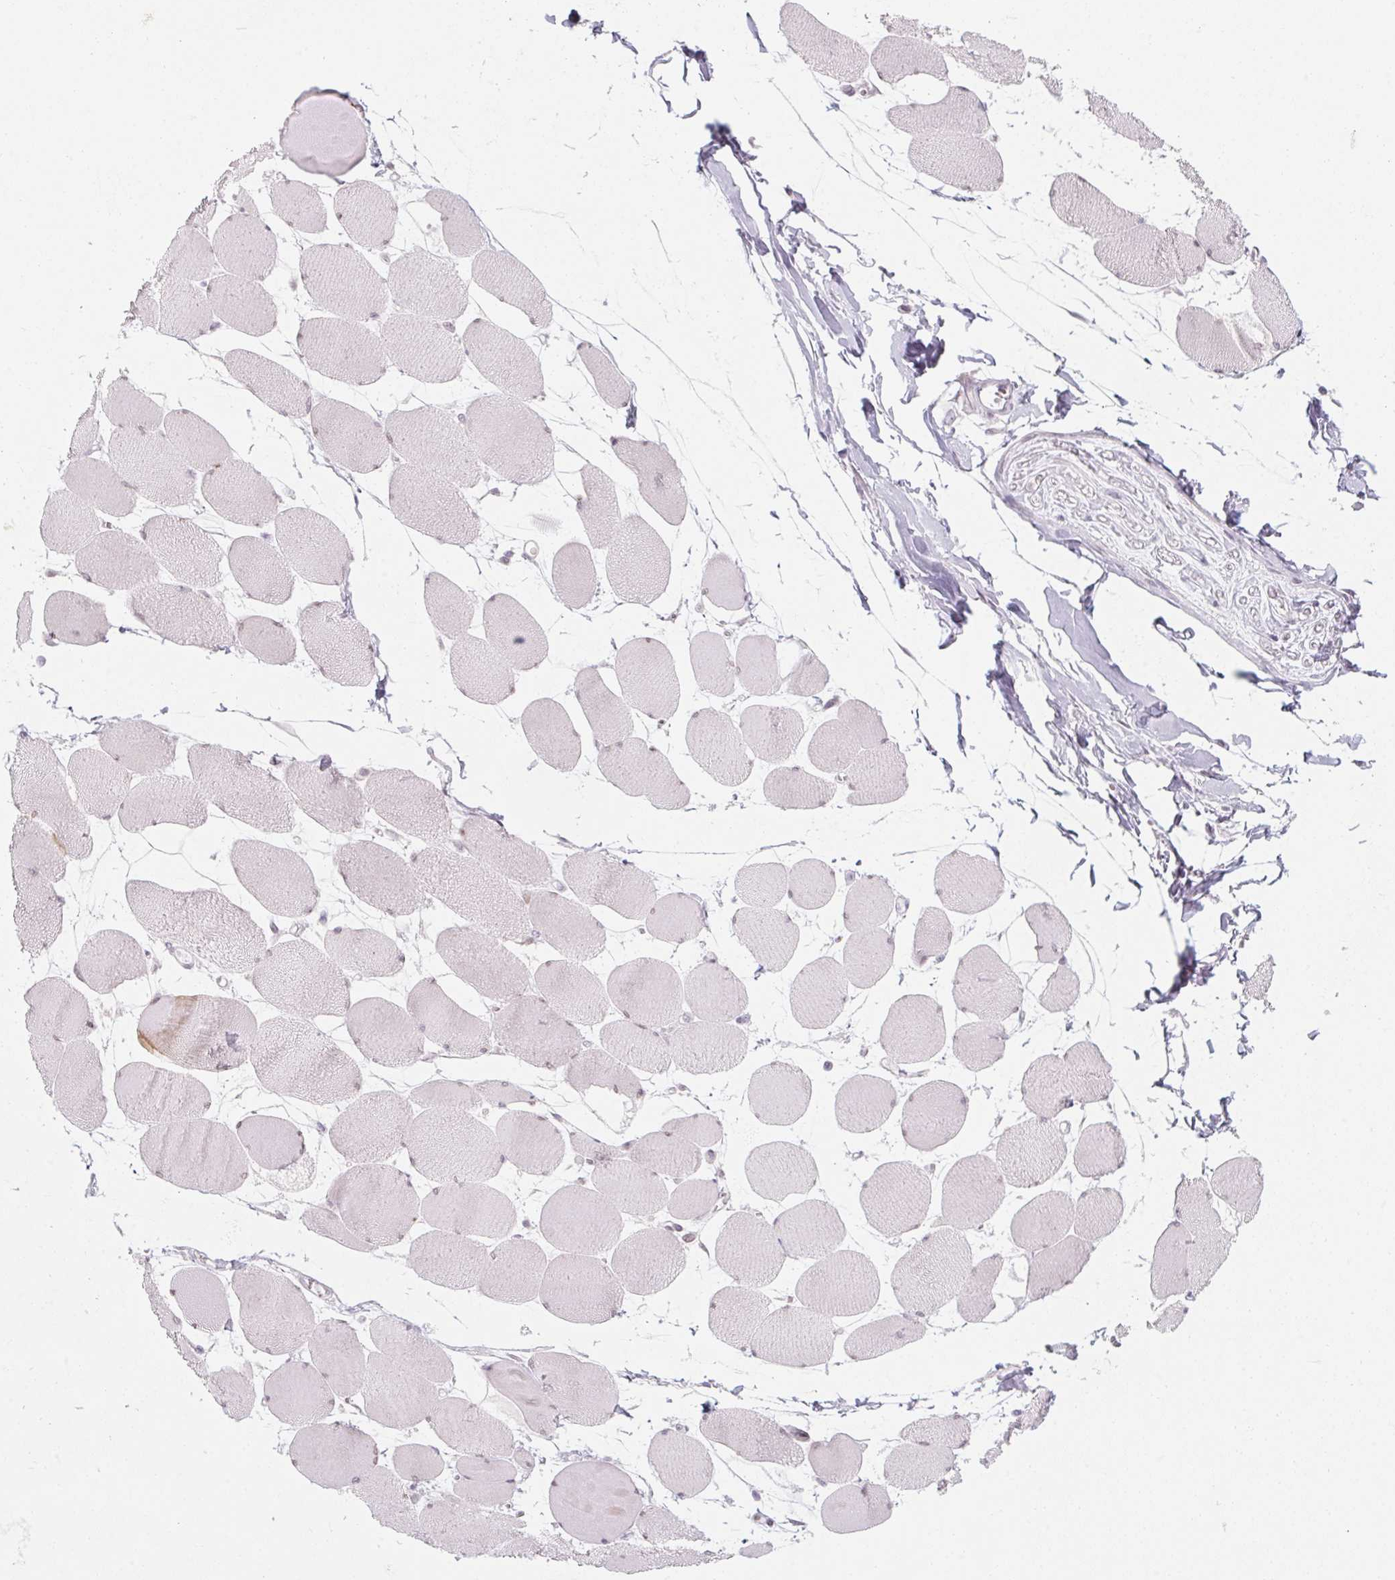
{"staining": {"intensity": "negative", "quantity": "none", "location": "none"}, "tissue": "skeletal muscle", "cell_type": "Myocytes", "image_type": "normal", "snomed": [{"axis": "morphology", "description": "Normal tissue, NOS"}, {"axis": "topography", "description": "Skeletal muscle"}], "caption": "DAB (3,3'-diaminobenzidine) immunohistochemical staining of unremarkable skeletal muscle reveals no significant positivity in myocytes. (DAB (3,3'-diaminobenzidine) immunohistochemistry (IHC), high magnification).", "gene": "KCNQ2", "patient": {"sex": "female", "age": 75}}